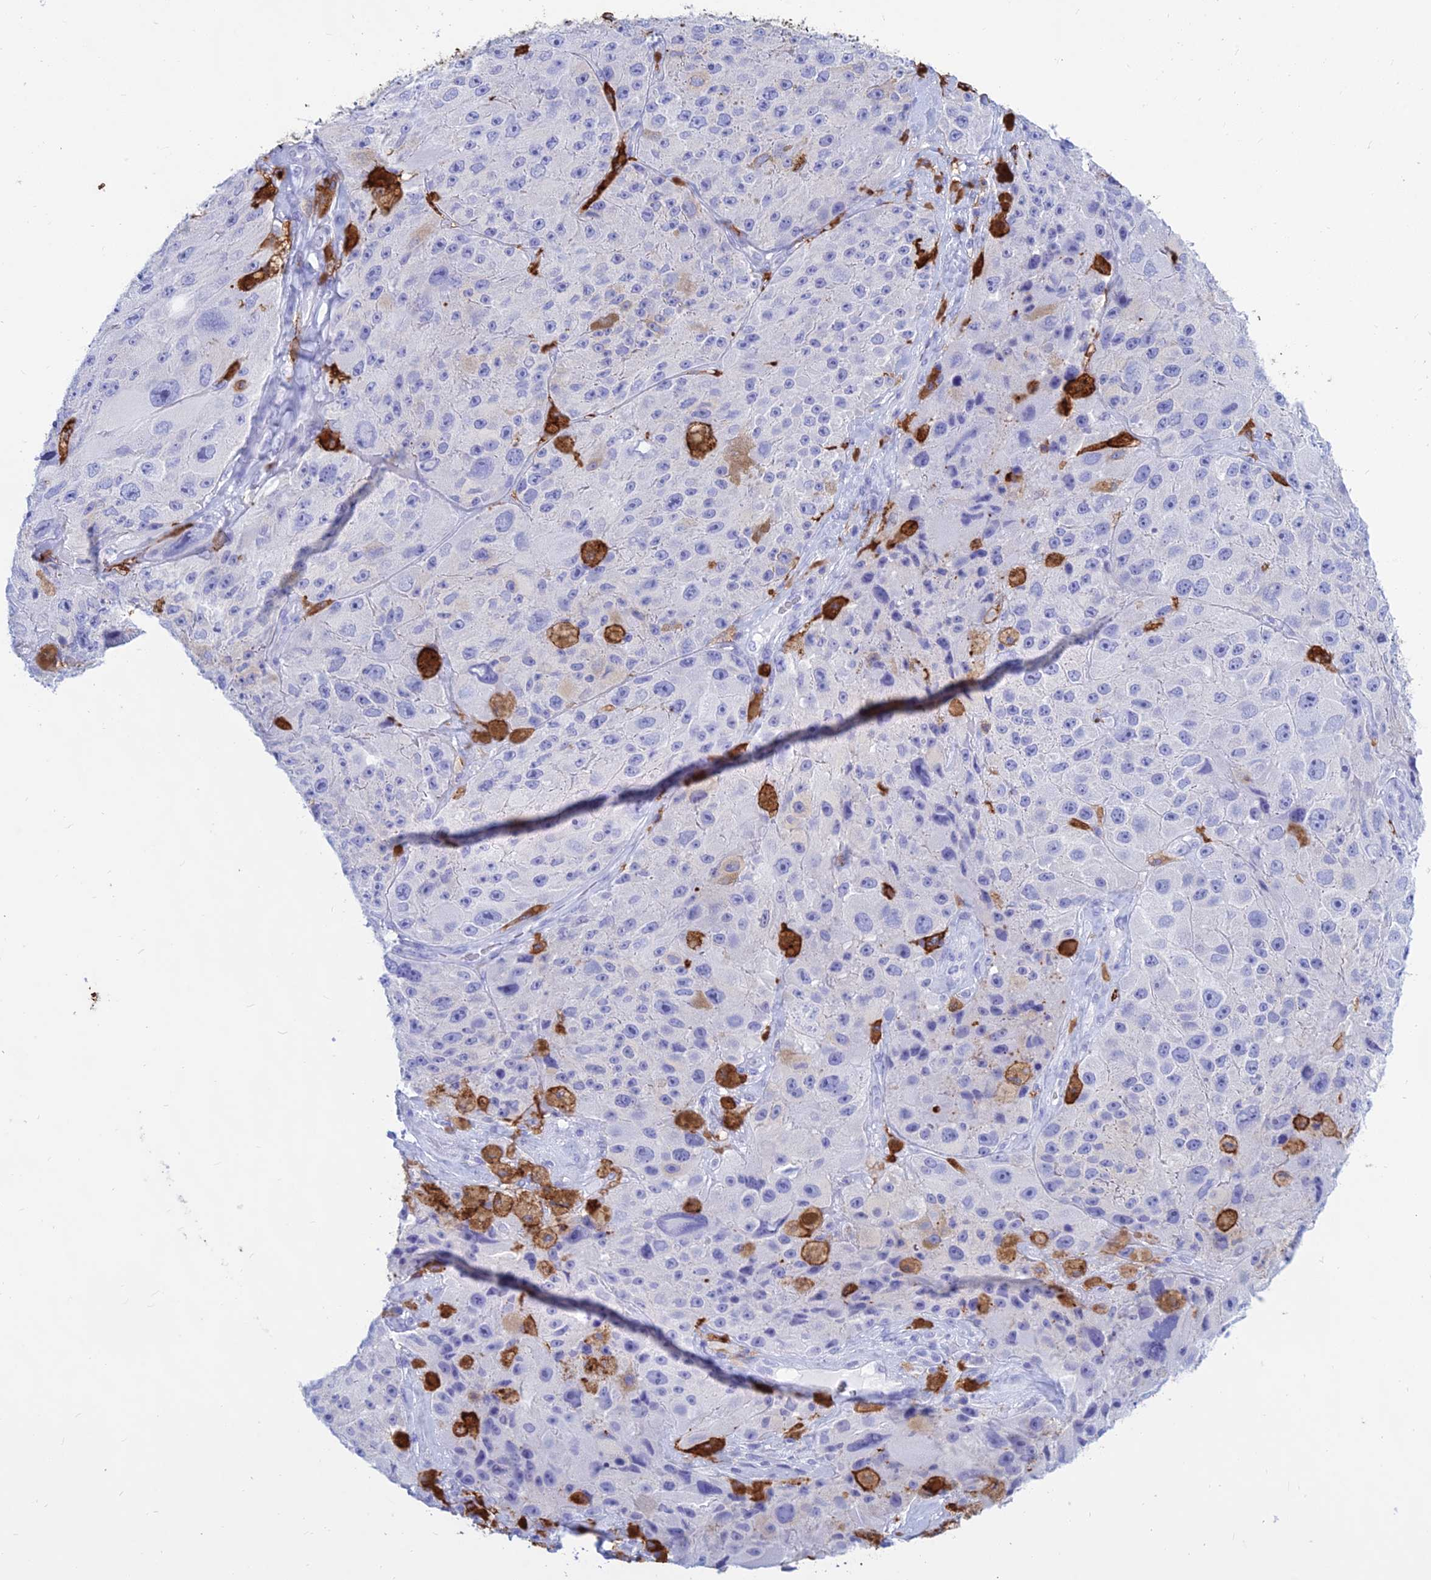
{"staining": {"intensity": "negative", "quantity": "none", "location": "none"}, "tissue": "melanoma", "cell_type": "Tumor cells", "image_type": "cancer", "snomed": [{"axis": "morphology", "description": "Malignant melanoma, Metastatic site"}, {"axis": "topography", "description": "Lymph node"}], "caption": "Tumor cells are negative for protein expression in human melanoma.", "gene": "HLA-DRB1", "patient": {"sex": "male", "age": 62}}